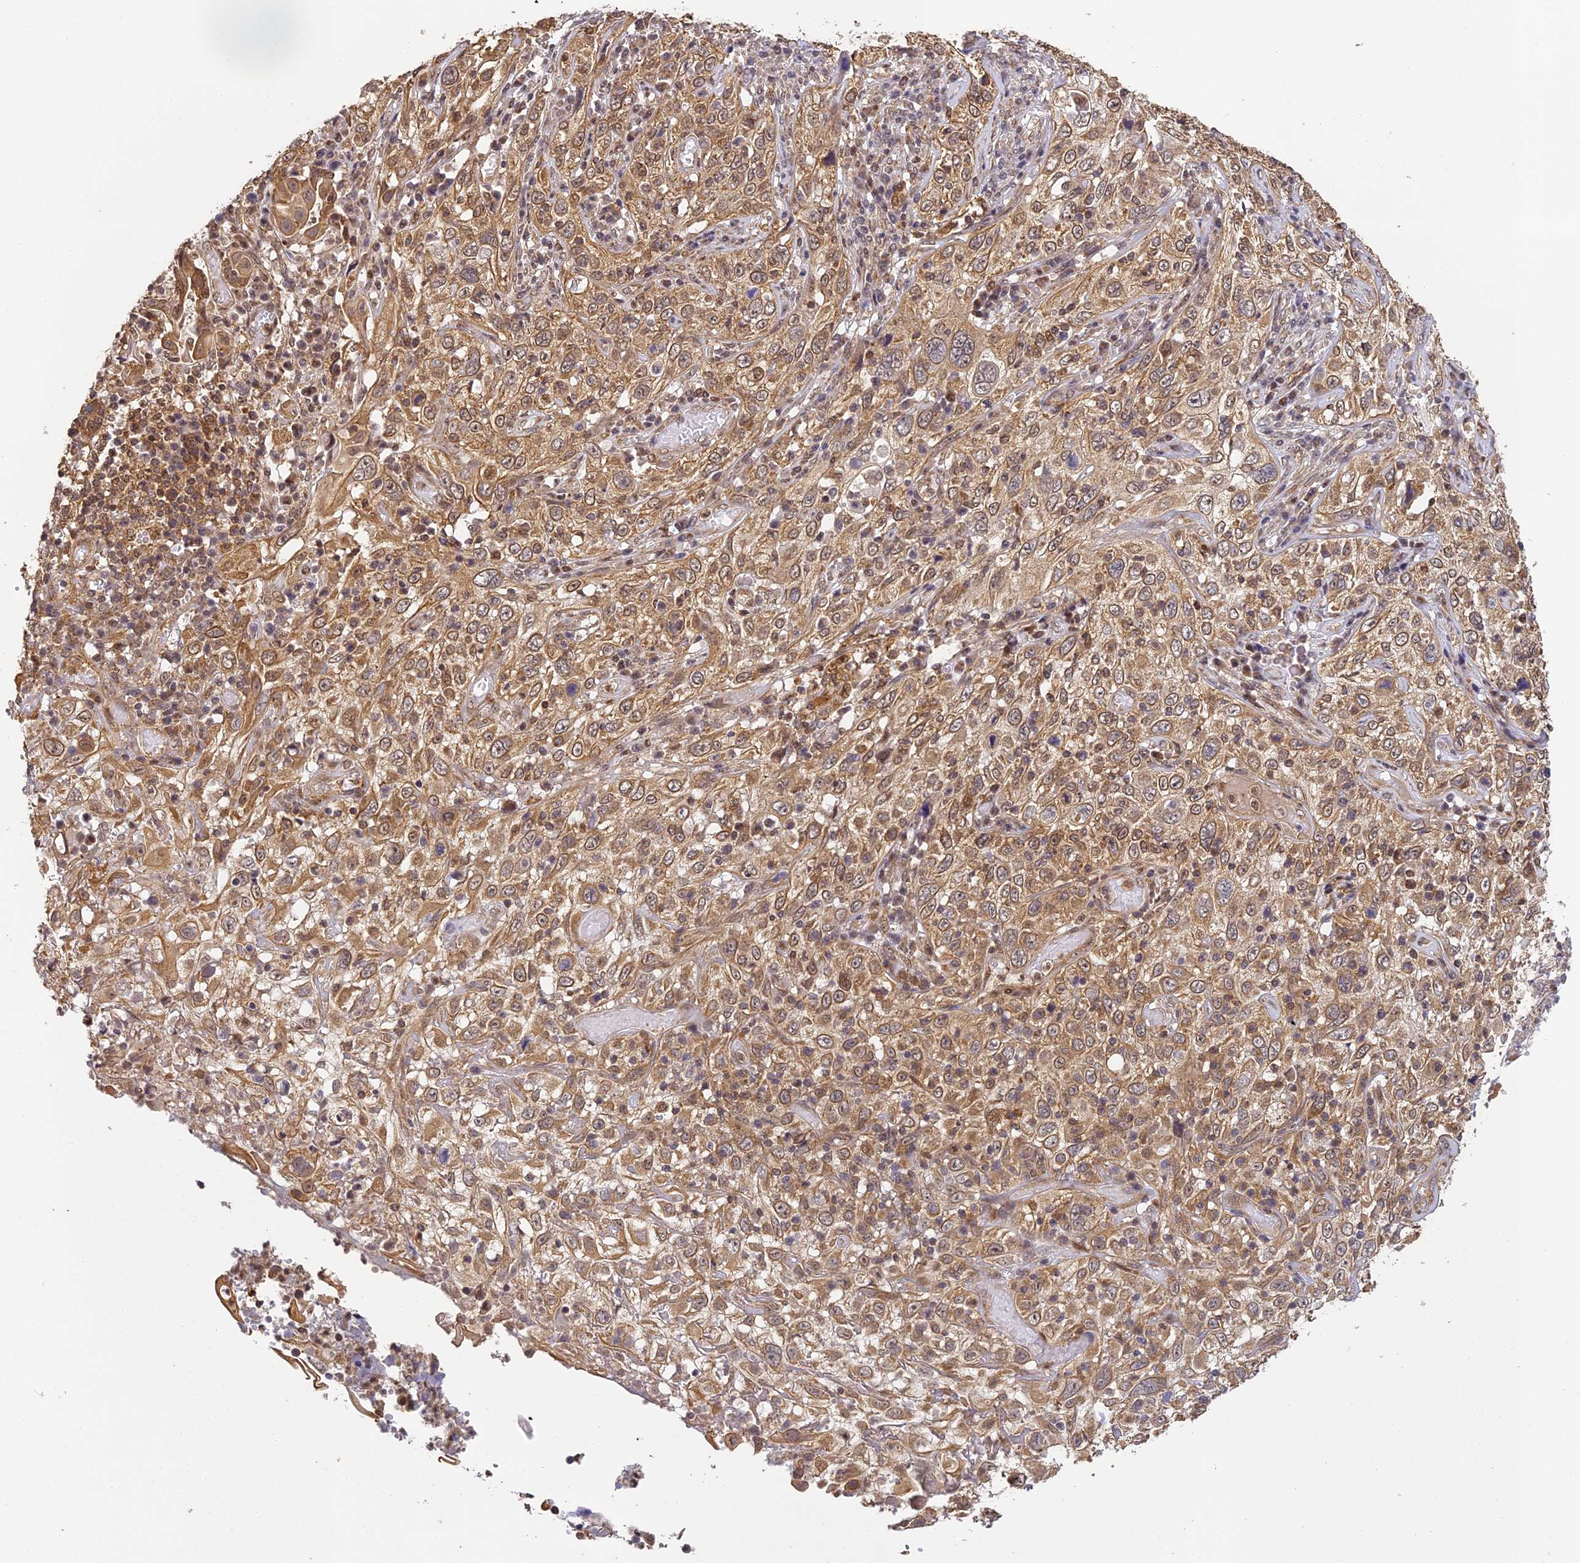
{"staining": {"intensity": "moderate", "quantity": ">75%", "location": "cytoplasmic/membranous,nuclear"}, "tissue": "cervical cancer", "cell_type": "Tumor cells", "image_type": "cancer", "snomed": [{"axis": "morphology", "description": "Squamous cell carcinoma, NOS"}, {"axis": "topography", "description": "Cervix"}], "caption": "IHC micrograph of neoplastic tissue: cervical cancer (squamous cell carcinoma) stained using immunohistochemistry (IHC) demonstrates medium levels of moderate protein expression localized specifically in the cytoplasmic/membranous and nuclear of tumor cells, appearing as a cytoplasmic/membranous and nuclear brown color.", "gene": "ZNF443", "patient": {"sex": "female", "age": 46}}